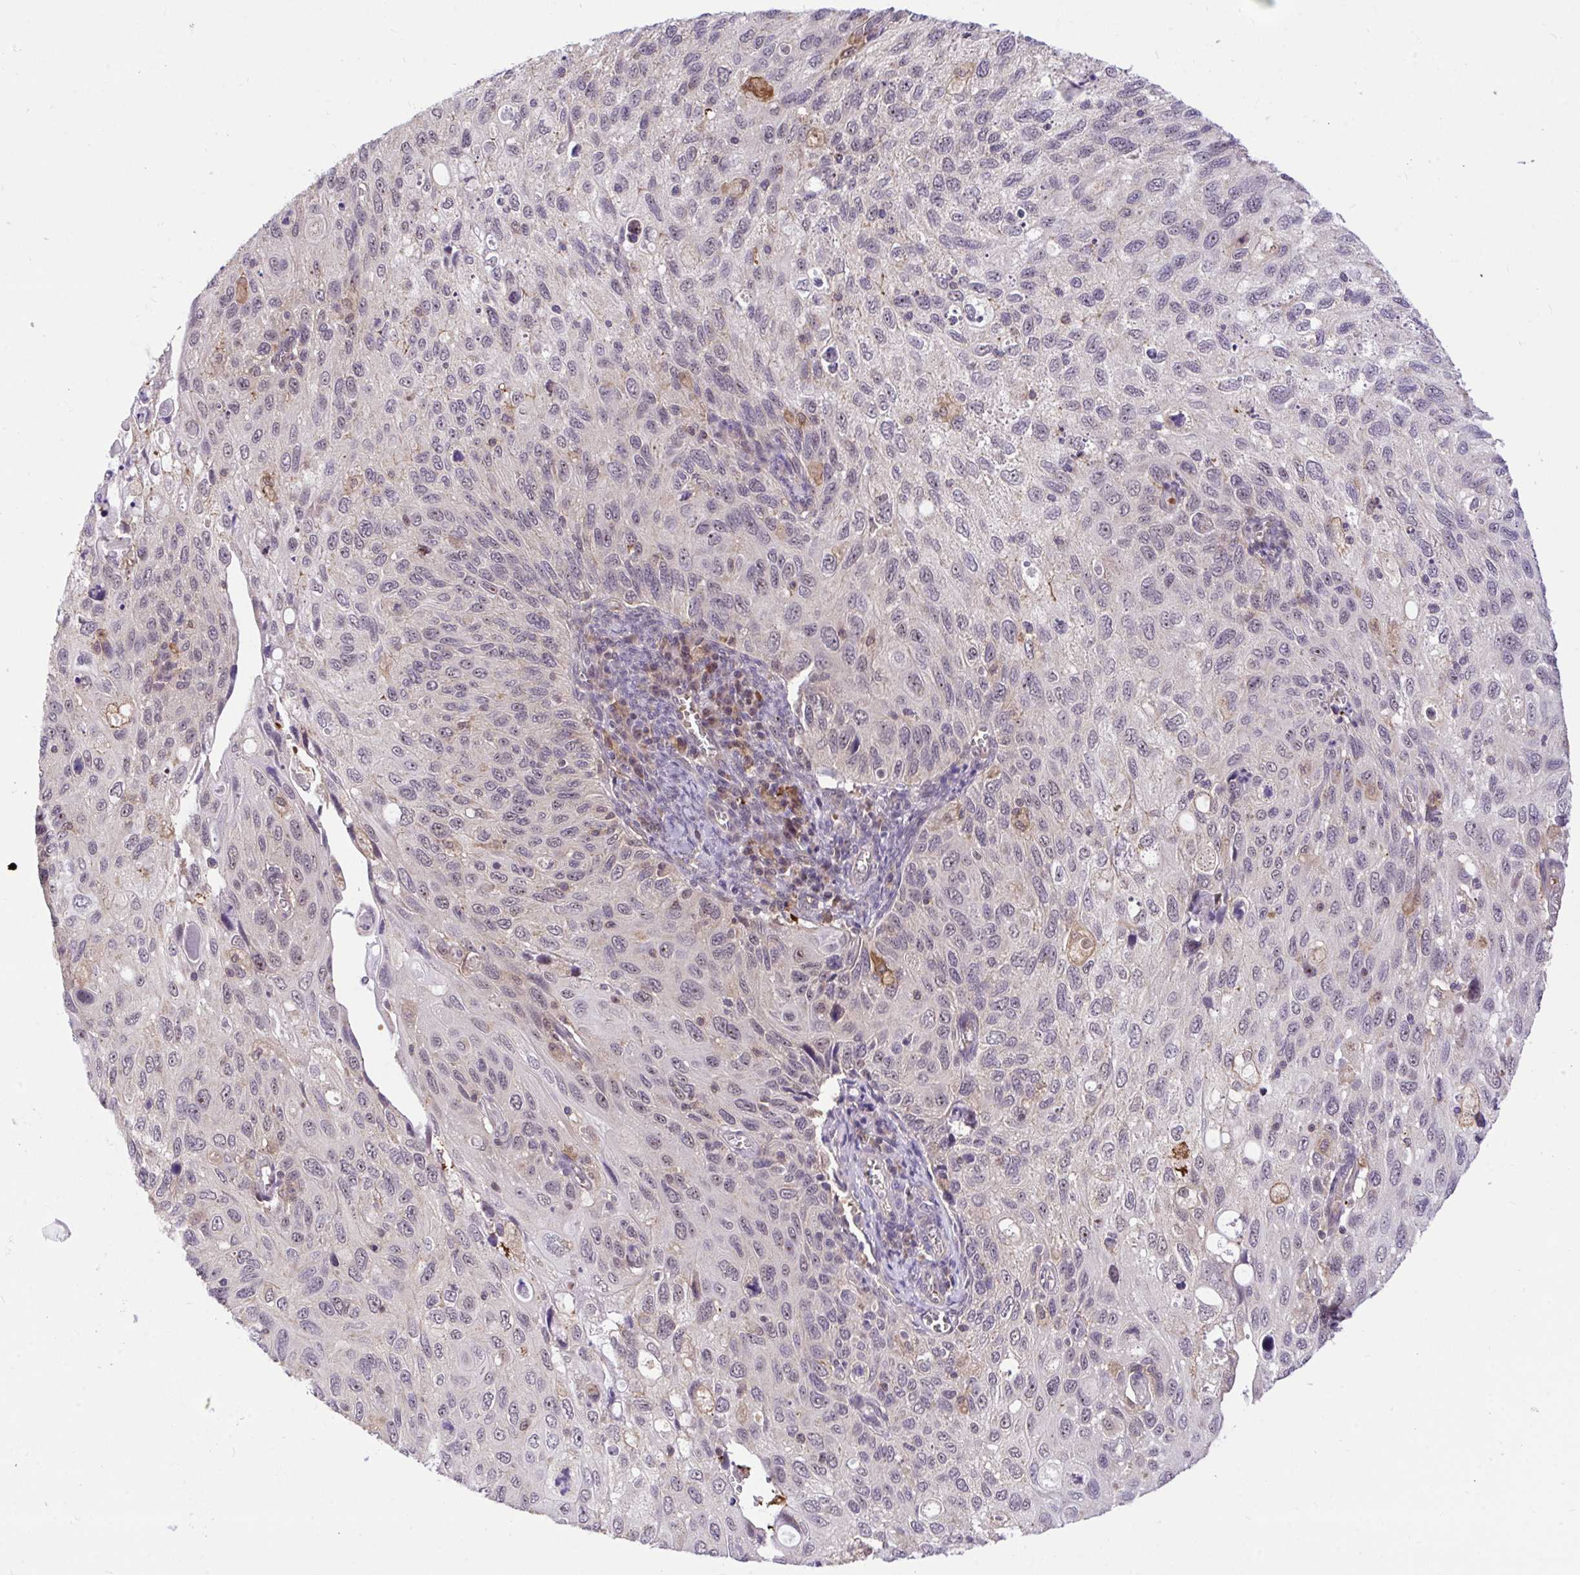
{"staining": {"intensity": "negative", "quantity": "none", "location": "none"}, "tissue": "cervical cancer", "cell_type": "Tumor cells", "image_type": "cancer", "snomed": [{"axis": "morphology", "description": "Squamous cell carcinoma, NOS"}, {"axis": "topography", "description": "Cervix"}], "caption": "A high-resolution histopathology image shows immunohistochemistry (IHC) staining of cervical squamous cell carcinoma, which reveals no significant staining in tumor cells.", "gene": "PPP1CA", "patient": {"sex": "female", "age": 70}}